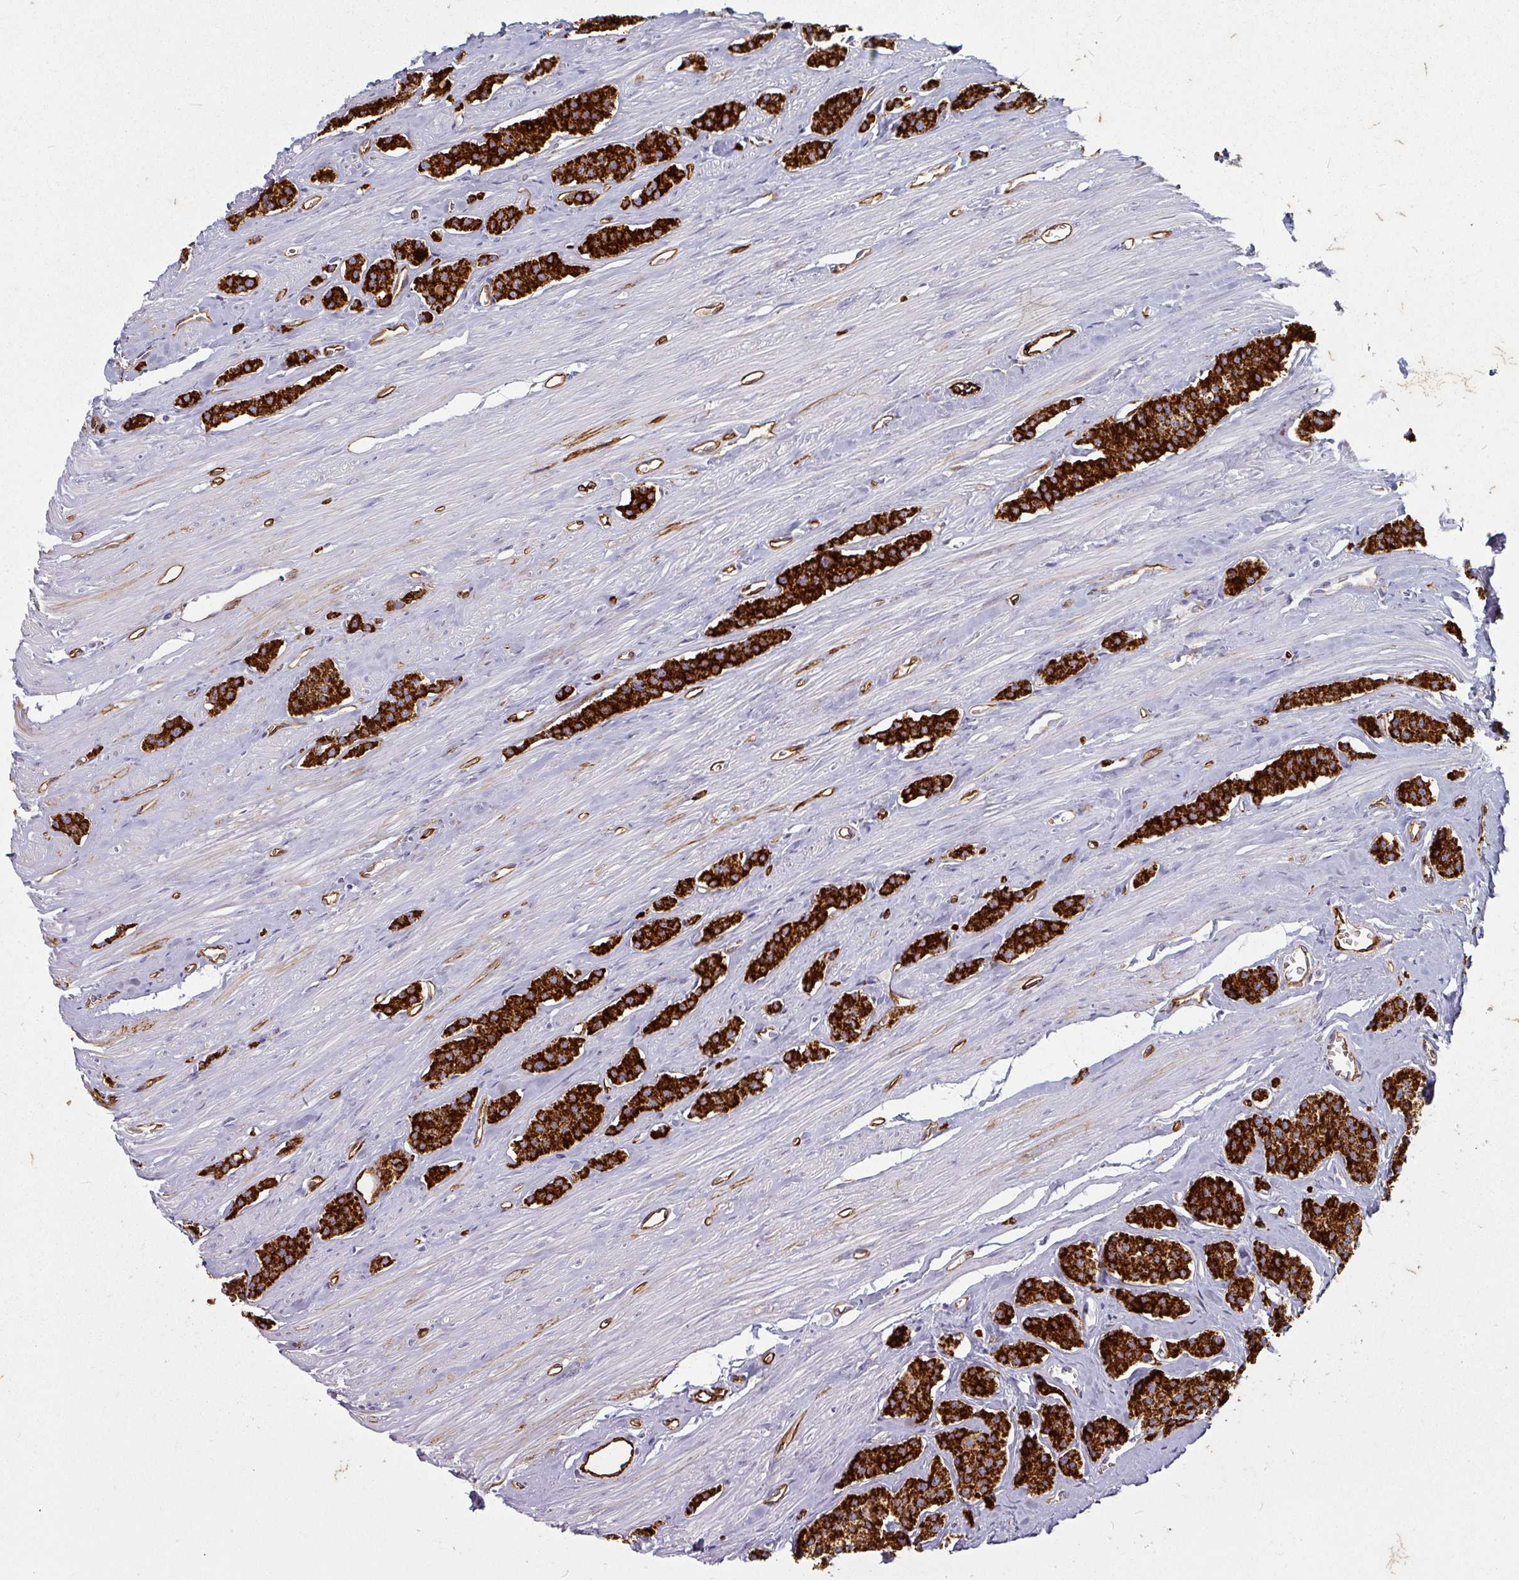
{"staining": {"intensity": "strong", "quantity": ">75%", "location": "cytoplasmic/membranous"}, "tissue": "carcinoid", "cell_type": "Tumor cells", "image_type": "cancer", "snomed": [{"axis": "morphology", "description": "Carcinoid, malignant, NOS"}, {"axis": "topography", "description": "Small intestine"}], "caption": "Carcinoid stained with a protein marker shows strong staining in tumor cells.", "gene": "PRODH2", "patient": {"sex": "male", "age": 60}}